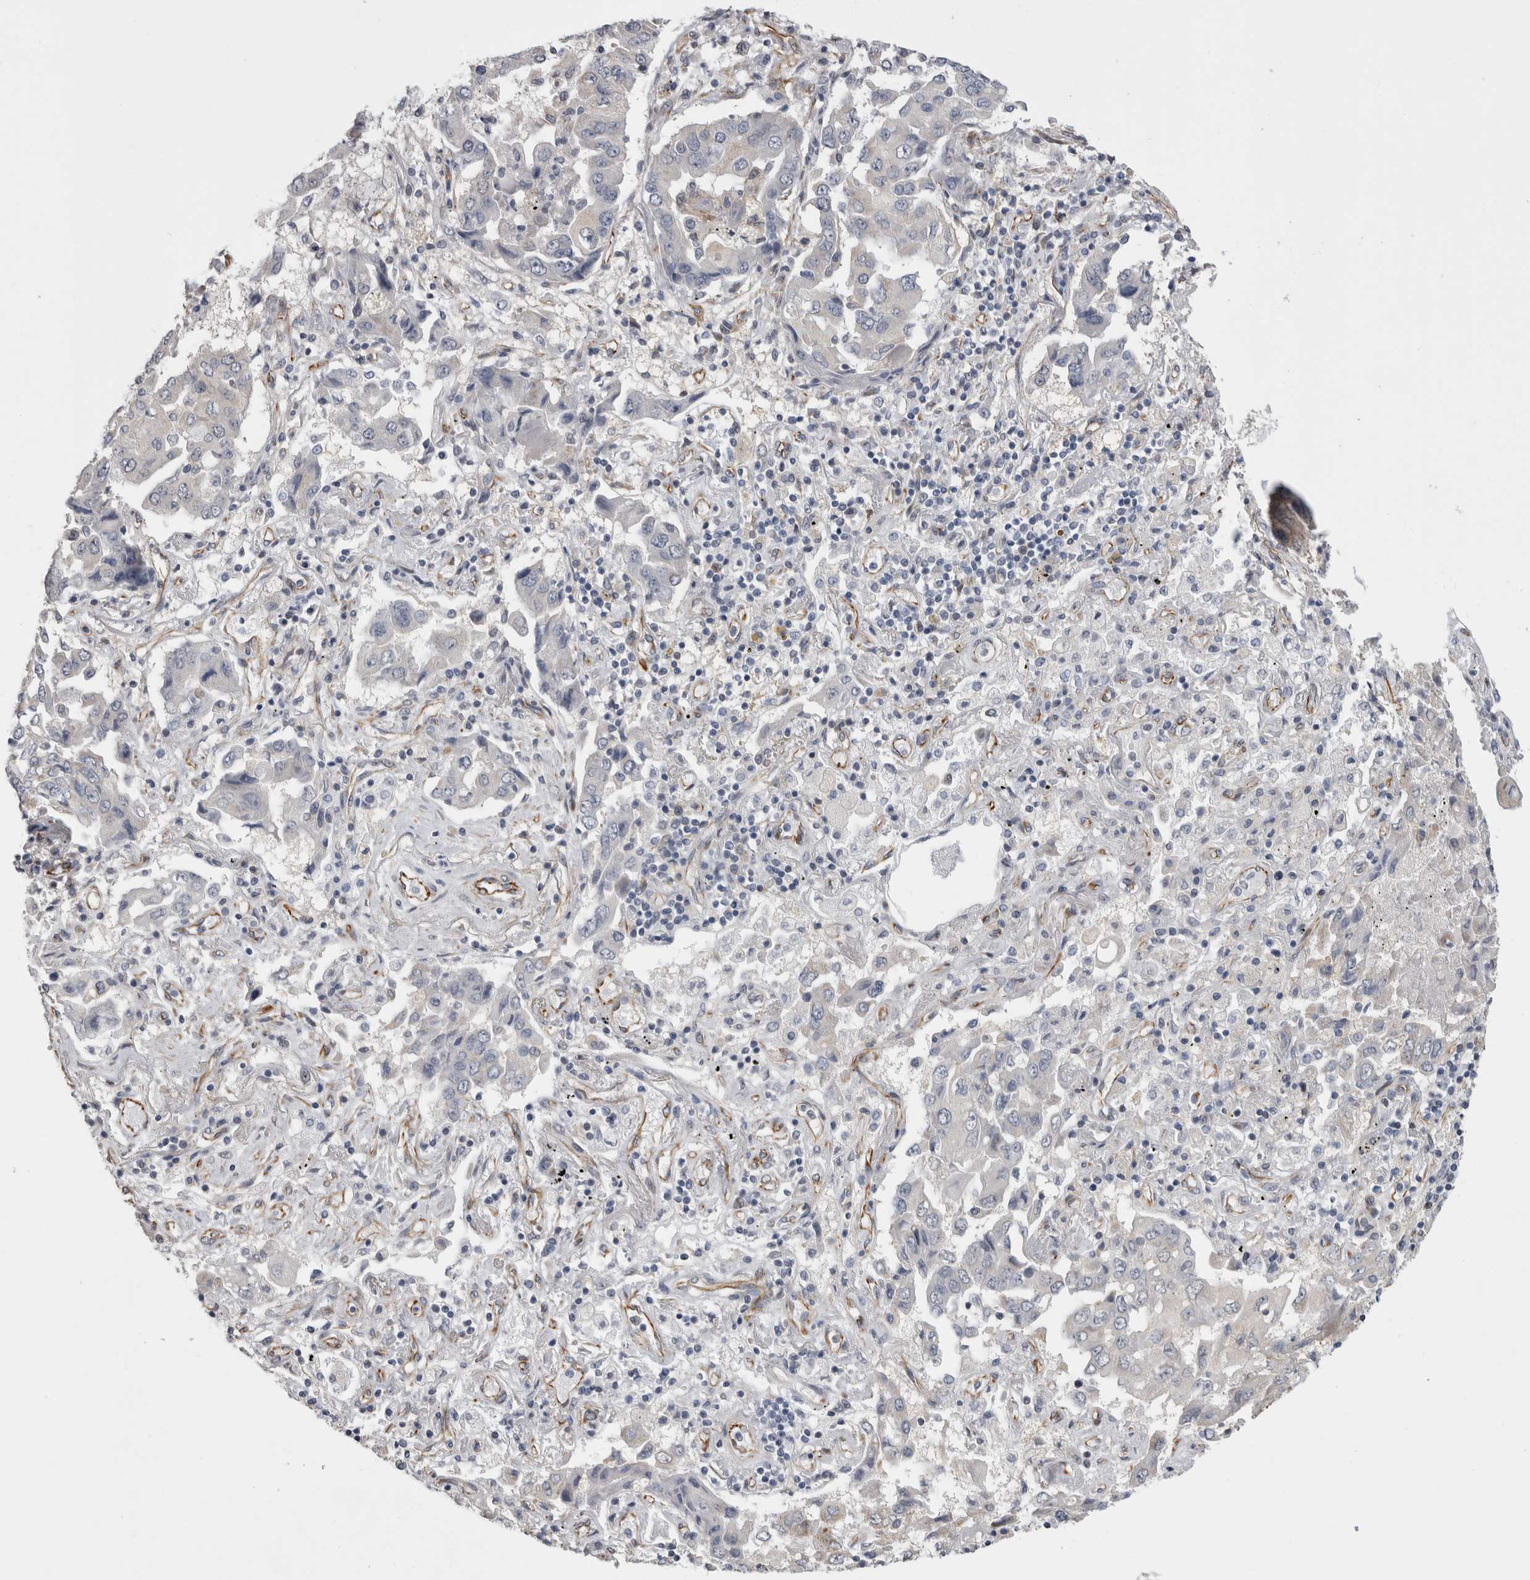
{"staining": {"intensity": "weak", "quantity": "<25%", "location": "cytoplasmic/membranous"}, "tissue": "lung cancer", "cell_type": "Tumor cells", "image_type": "cancer", "snomed": [{"axis": "morphology", "description": "Adenocarcinoma, NOS"}, {"axis": "topography", "description": "Lung"}], "caption": "Tumor cells are negative for protein expression in human lung cancer.", "gene": "ACOT7", "patient": {"sex": "female", "age": 65}}